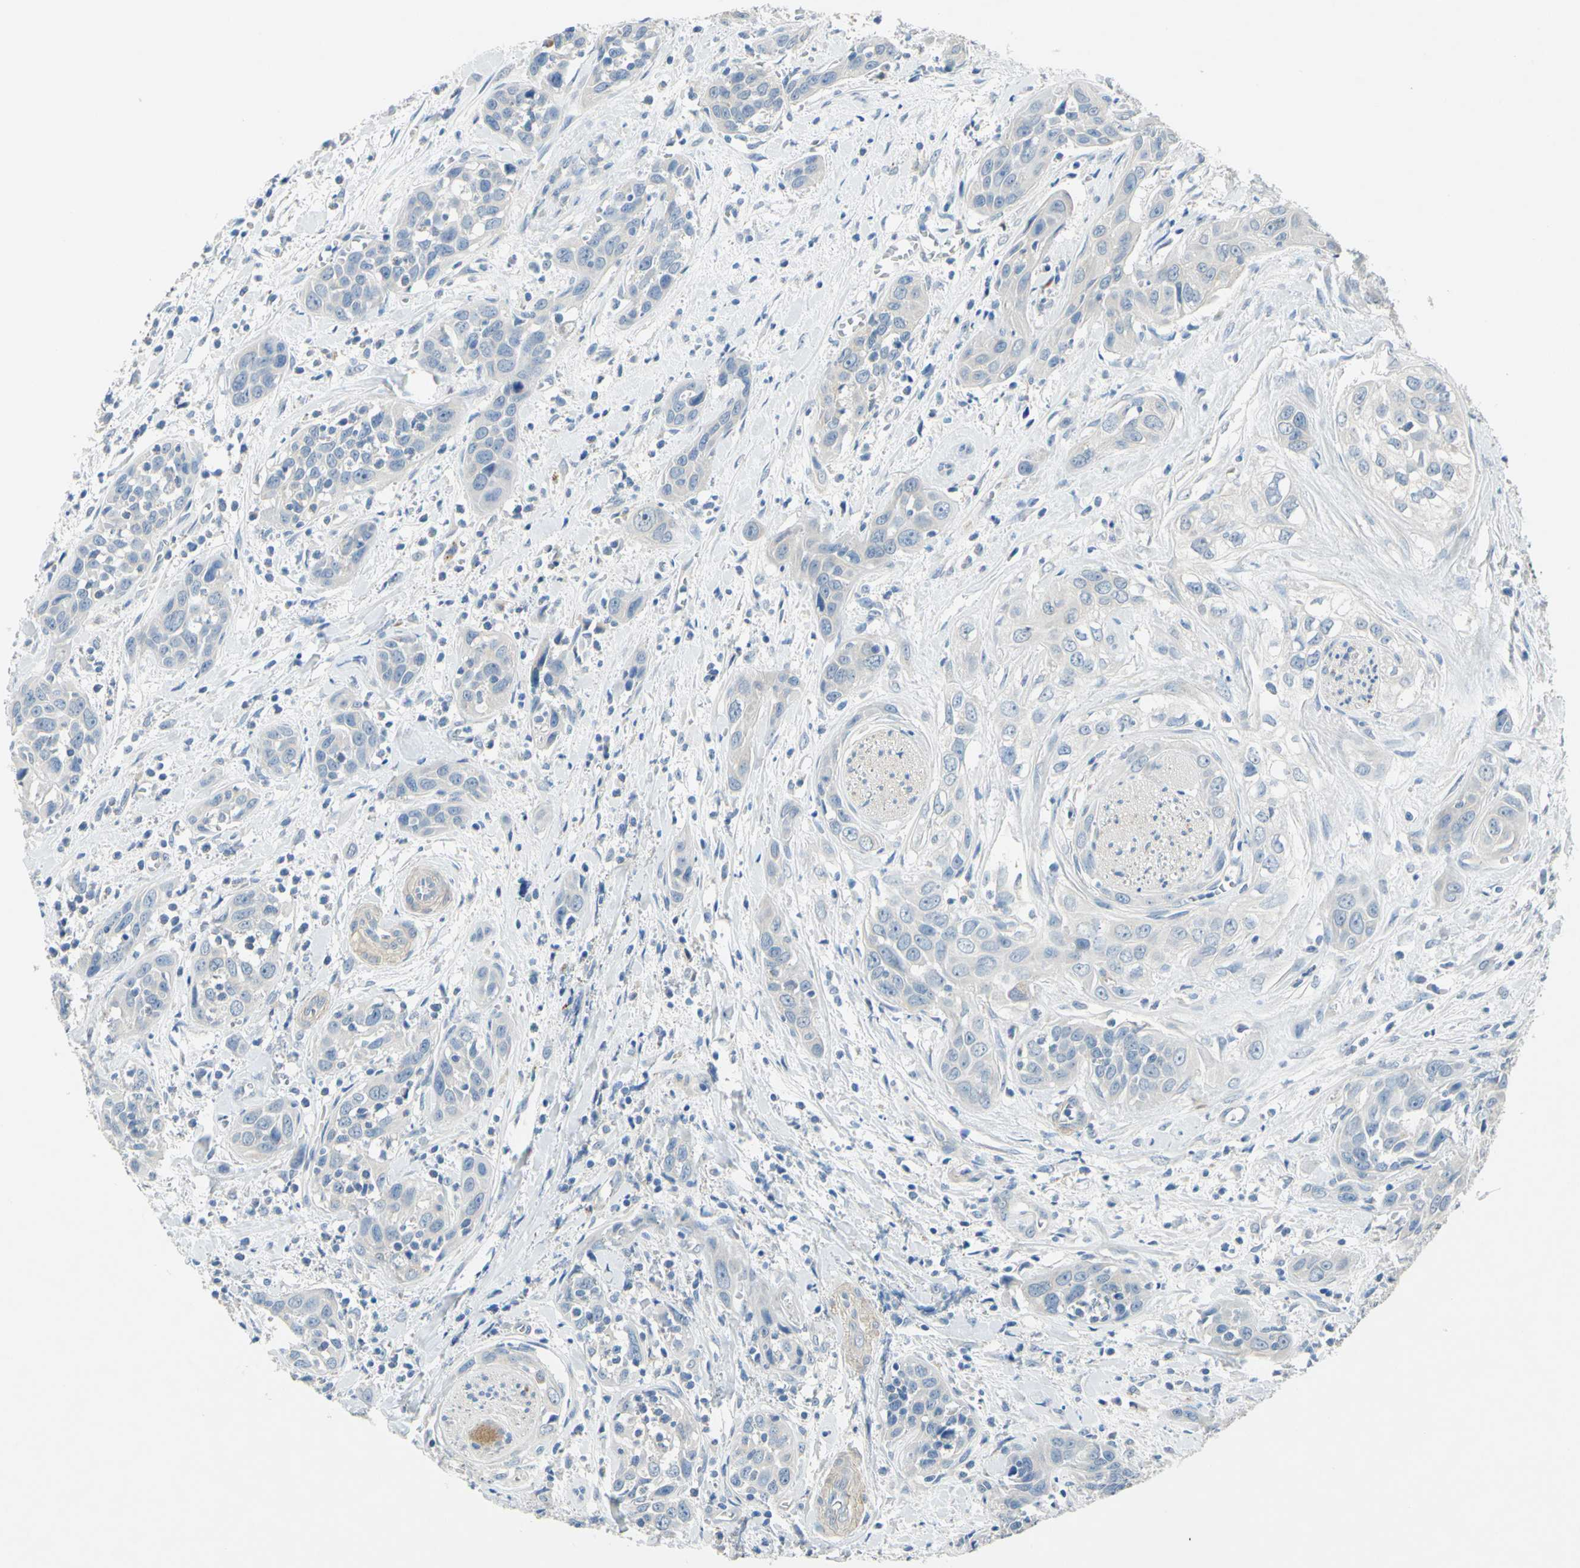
{"staining": {"intensity": "negative", "quantity": "none", "location": "none"}, "tissue": "head and neck cancer", "cell_type": "Tumor cells", "image_type": "cancer", "snomed": [{"axis": "morphology", "description": "Squamous cell carcinoma, NOS"}, {"axis": "topography", "description": "Oral tissue"}, {"axis": "topography", "description": "Head-Neck"}], "caption": "Immunohistochemistry (IHC) histopathology image of neoplastic tissue: human head and neck cancer stained with DAB demonstrates no significant protein positivity in tumor cells.", "gene": "CDH10", "patient": {"sex": "female", "age": 50}}